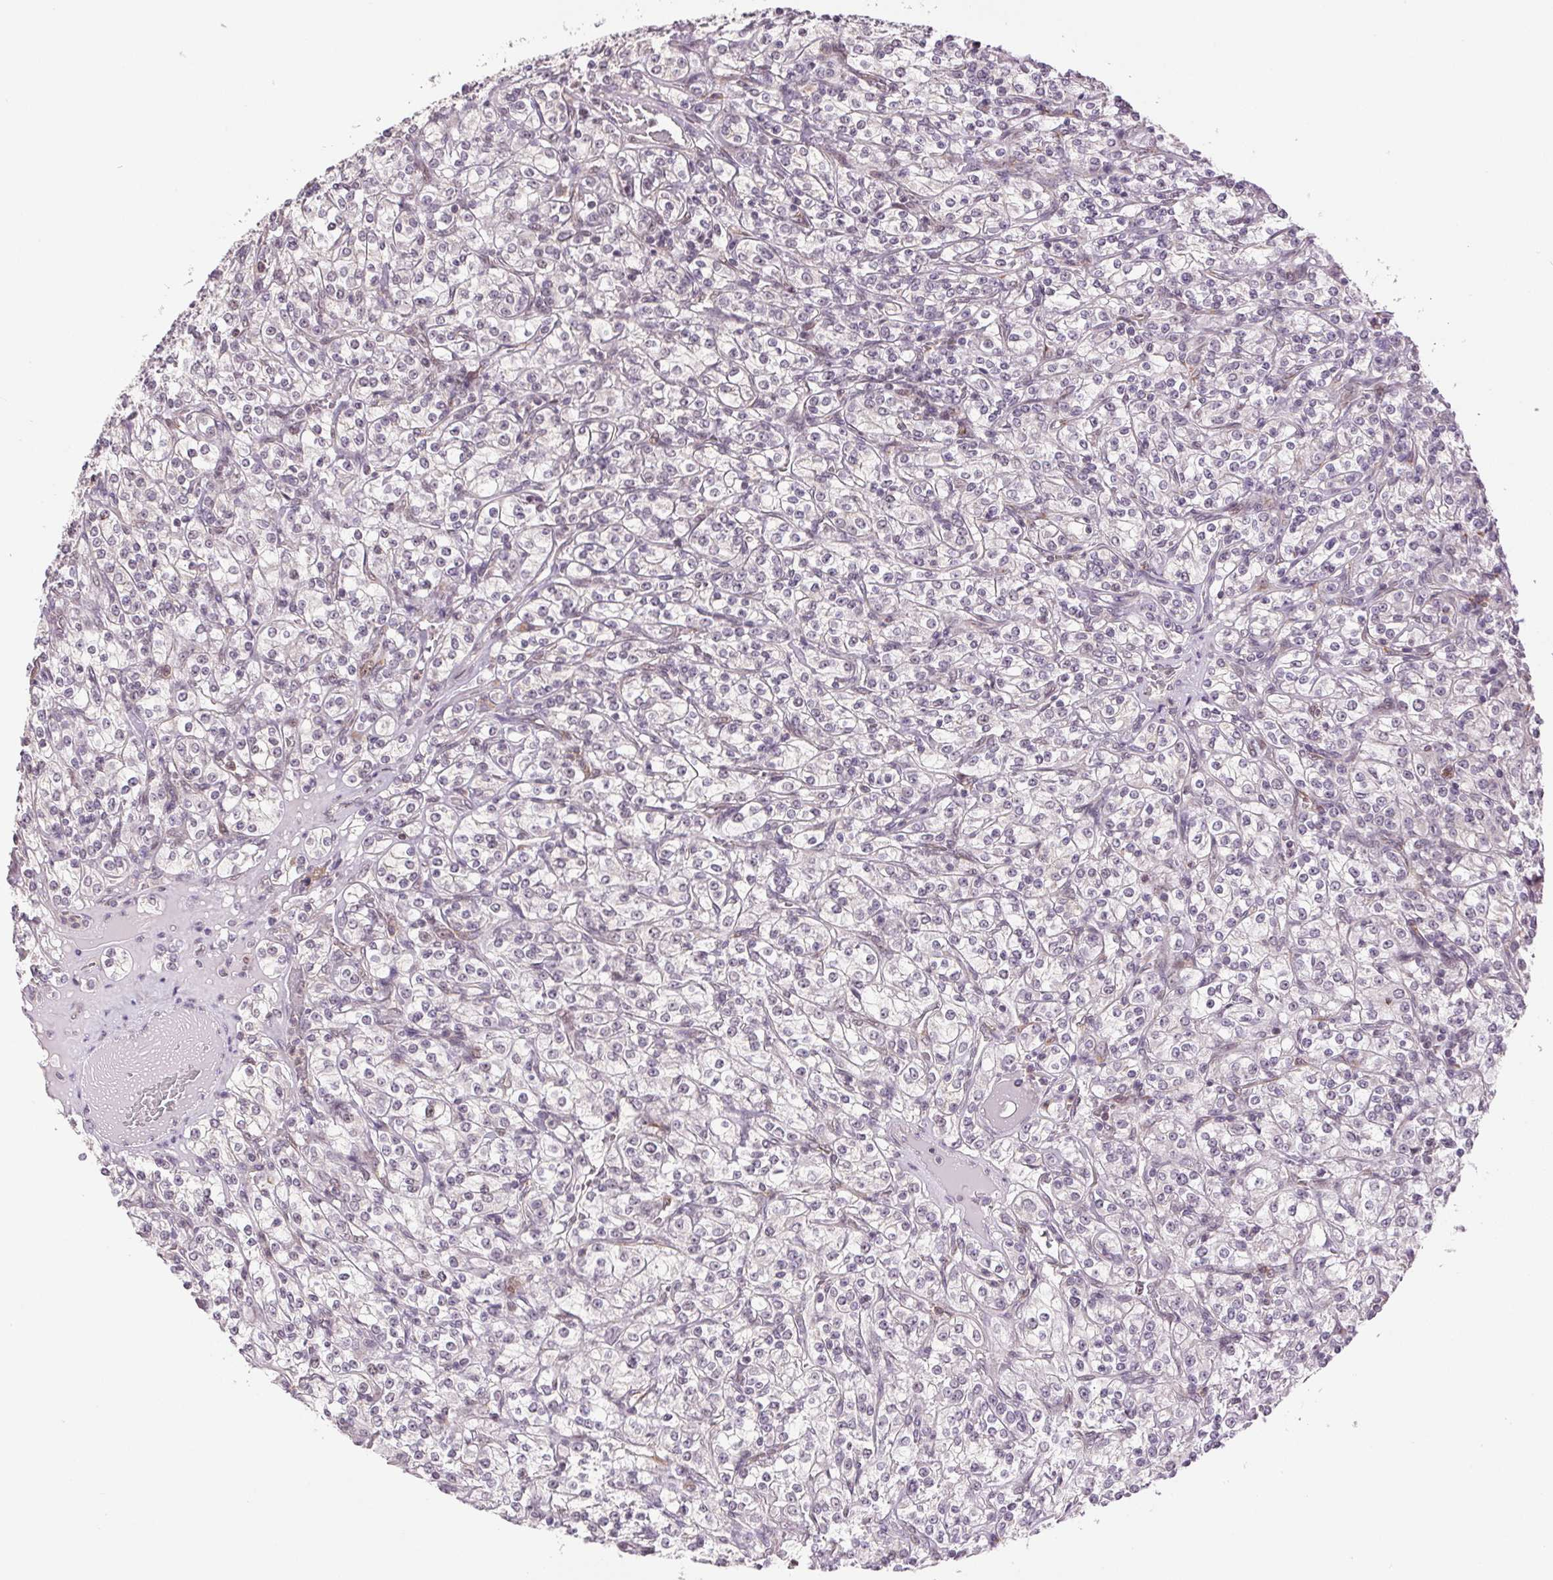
{"staining": {"intensity": "negative", "quantity": "none", "location": "none"}, "tissue": "renal cancer", "cell_type": "Tumor cells", "image_type": "cancer", "snomed": [{"axis": "morphology", "description": "Adenocarcinoma, NOS"}, {"axis": "topography", "description": "Kidney"}], "caption": "IHC histopathology image of human renal cancer (adenocarcinoma) stained for a protein (brown), which exhibits no positivity in tumor cells.", "gene": "GRHL3", "patient": {"sex": "male", "age": 77}}